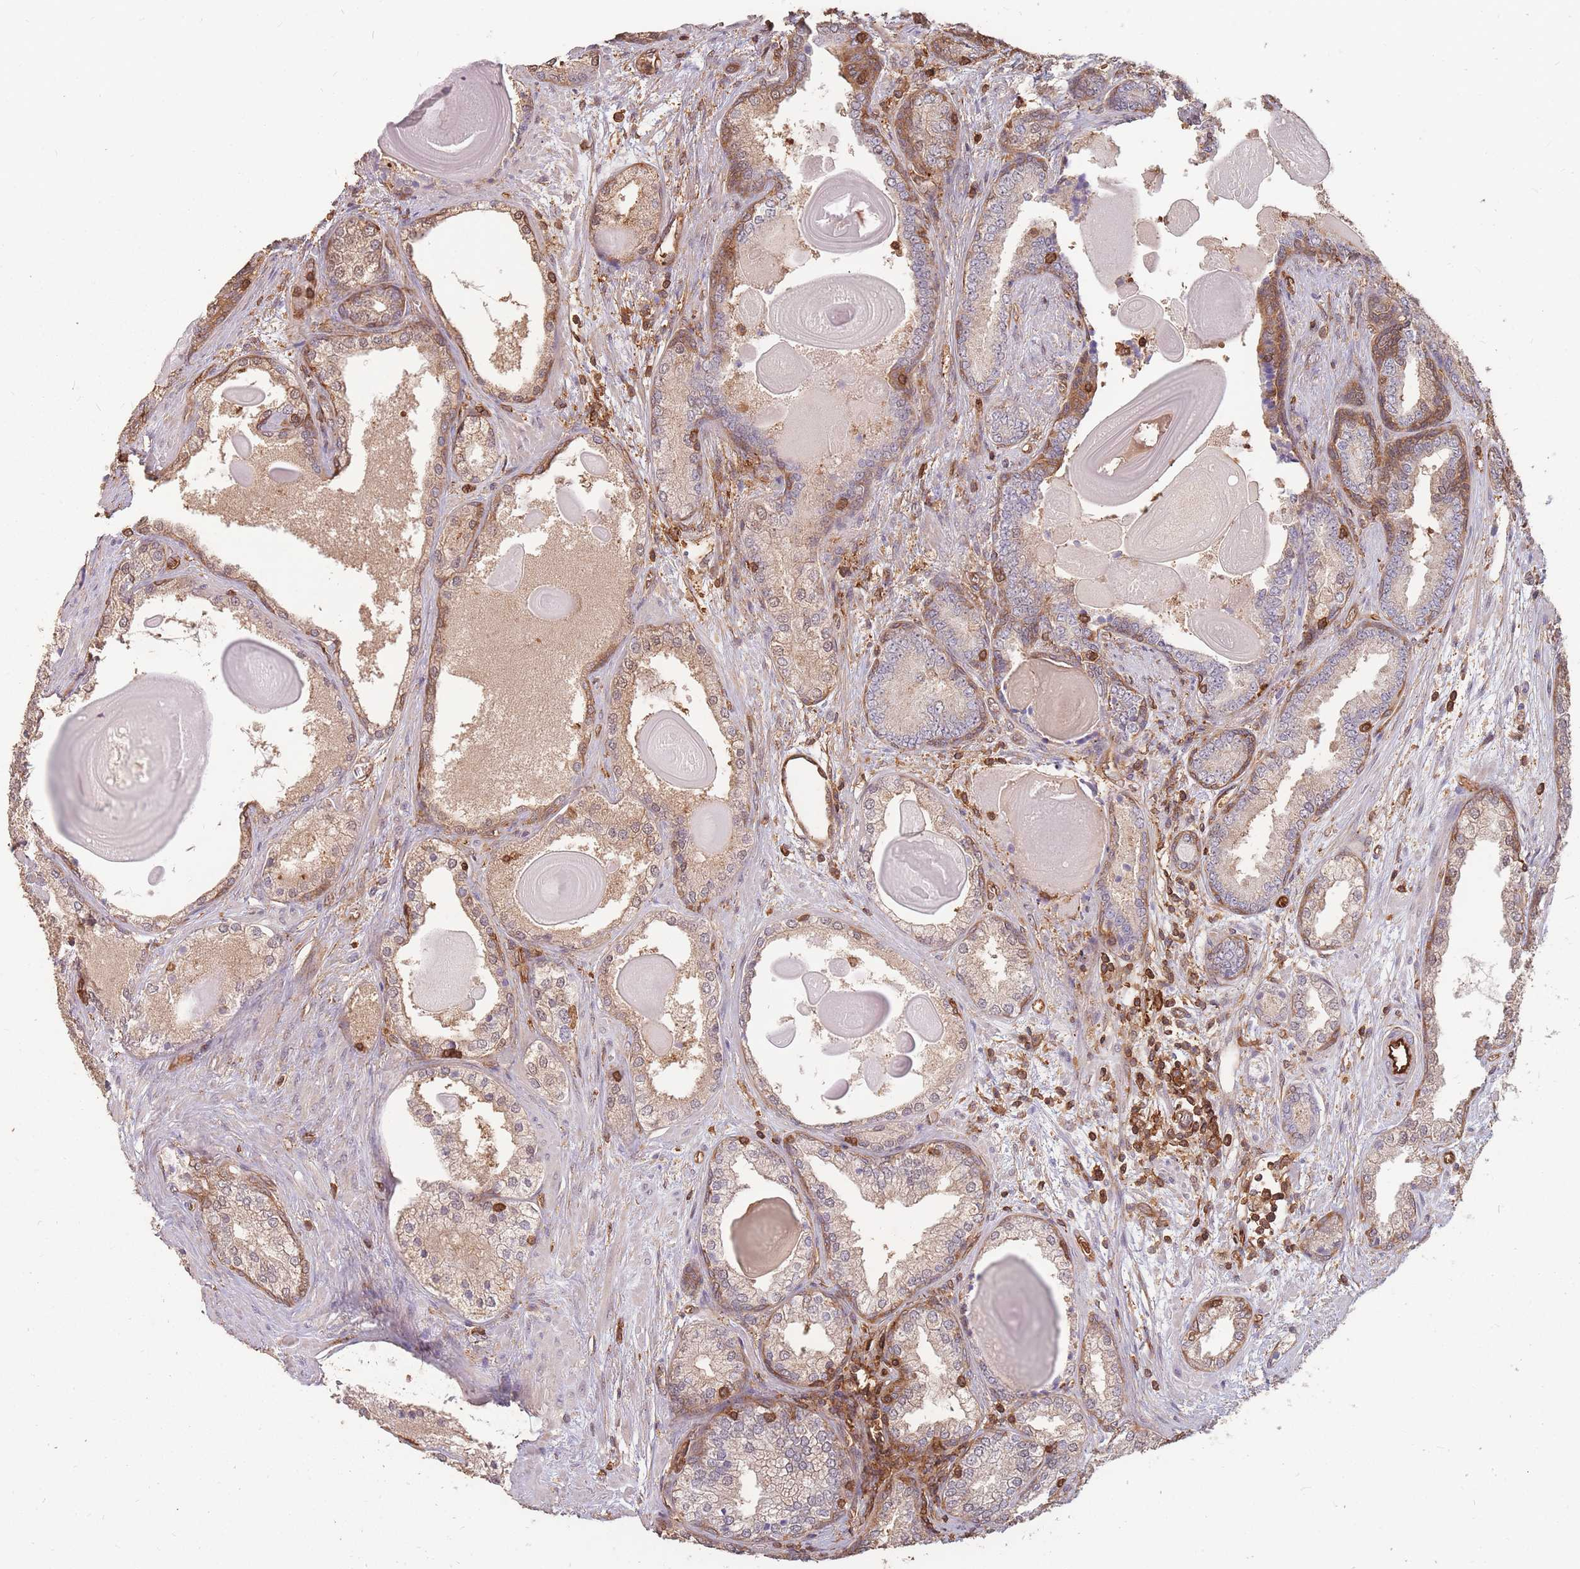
{"staining": {"intensity": "moderate", "quantity": "25%-75%", "location": "cytoplasmic/membranous"}, "tissue": "prostate cancer", "cell_type": "Tumor cells", "image_type": "cancer", "snomed": [{"axis": "morphology", "description": "Adenocarcinoma, High grade"}, {"axis": "topography", "description": "Prostate"}], "caption": "This micrograph reveals IHC staining of human prostate cancer, with medium moderate cytoplasmic/membranous positivity in about 25%-75% of tumor cells.", "gene": "PLS3", "patient": {"sex": "male", "age": 63}}